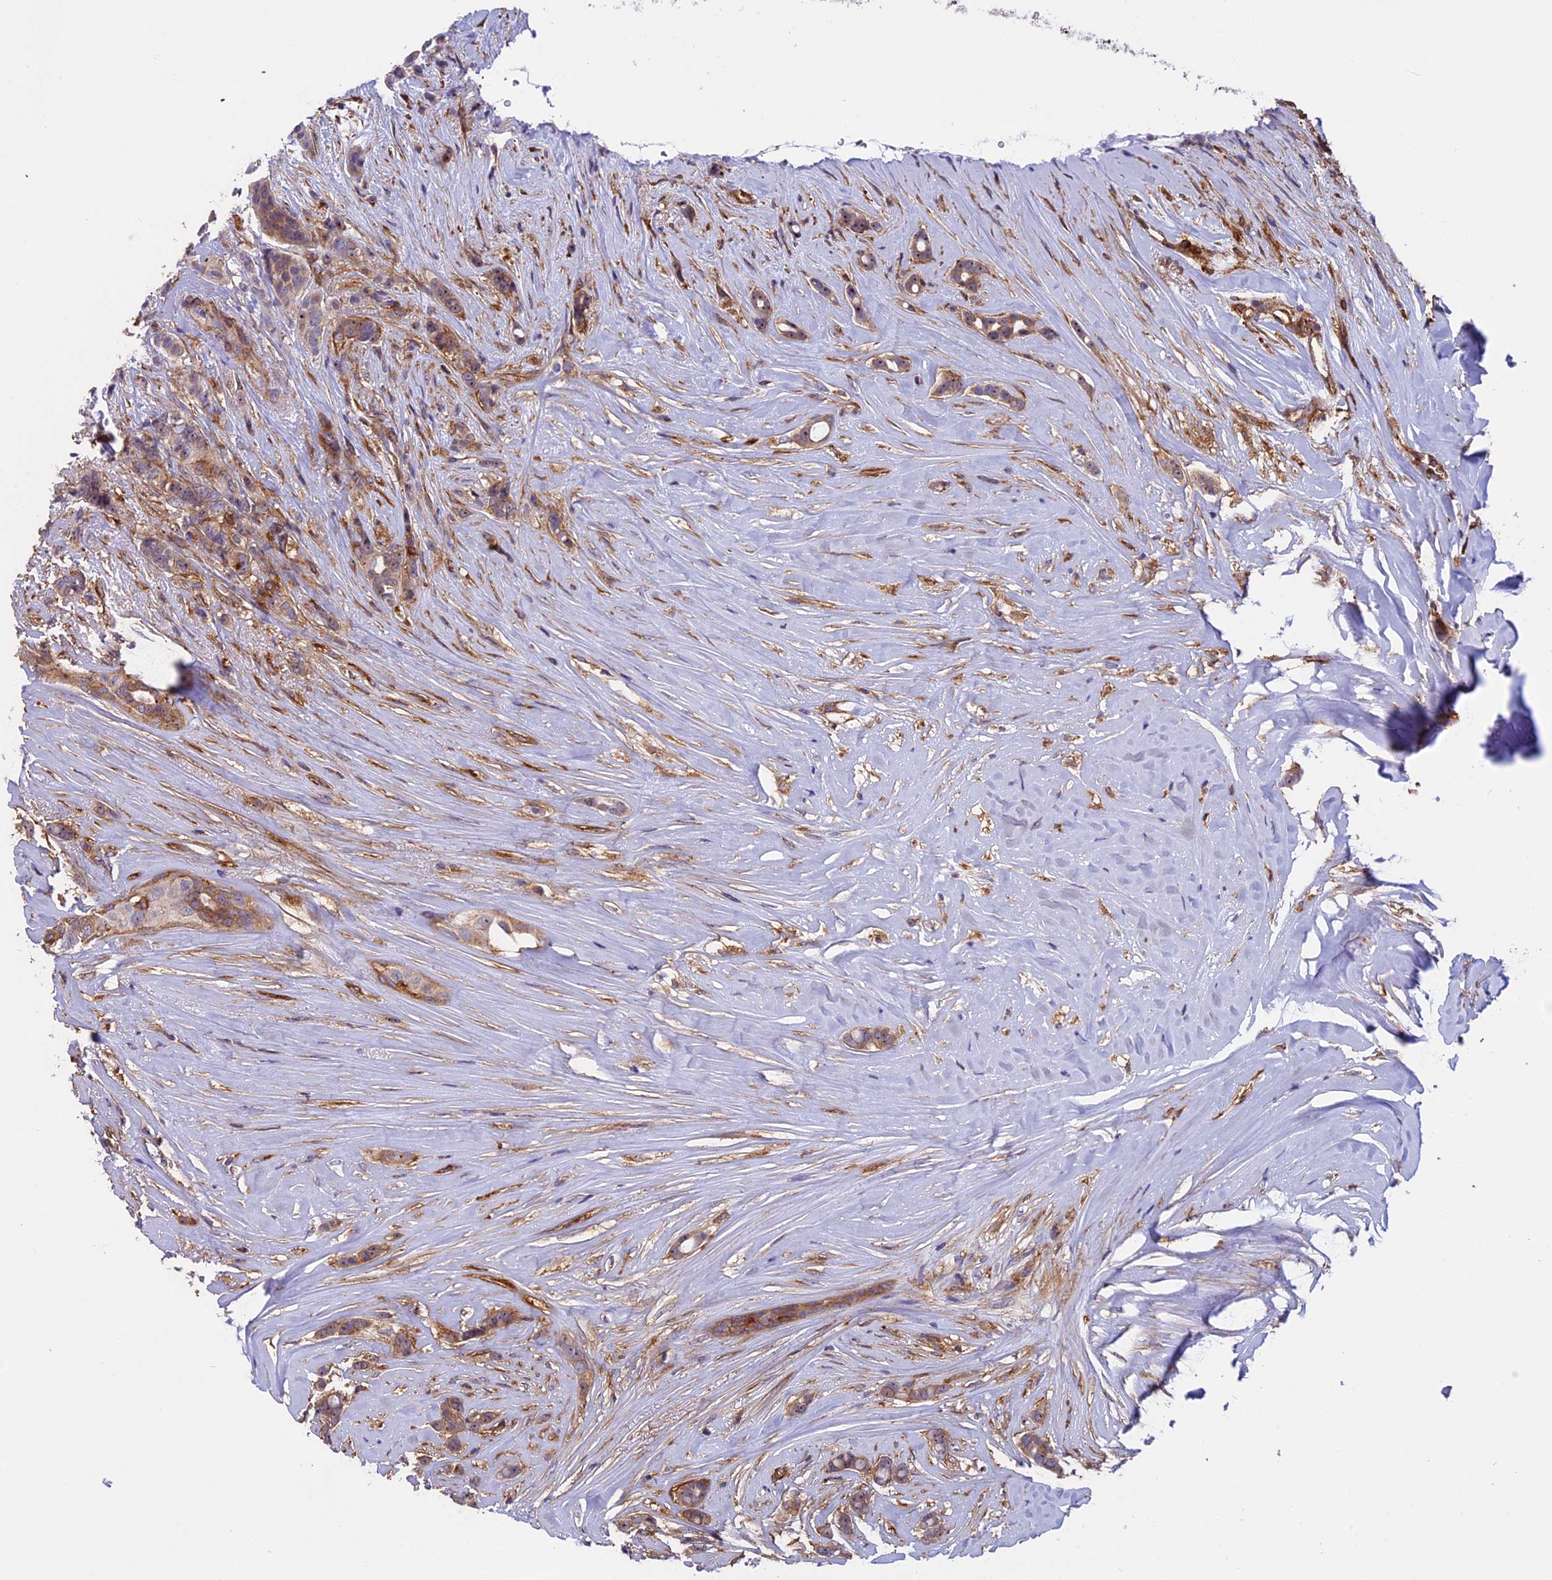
{"staining": {"intensity": "weak", "quantity": "25%-75%", "location": "cytoplasmic/membranous"}, "tissue": "breast cancer", "cell_type": "Tumor cells", "image_type": "cancer", "snomed": [{"axis": "morphology", "description": "Lobular carcinoma"}, {"axis": "topography", "description": "Breast"}], "caption": "An immunohistochemistry (IHC) image of neoplastic tissue is shown. Protein staining in brown labels weak cytoplasmic/membranous positivity in lobular carcinoma (breast) within tumor cells. (IHC, brightfield microscopy, high magnification).", "gene": "EHBP1L1", "patient": {"sex": "female", "age": 51}}